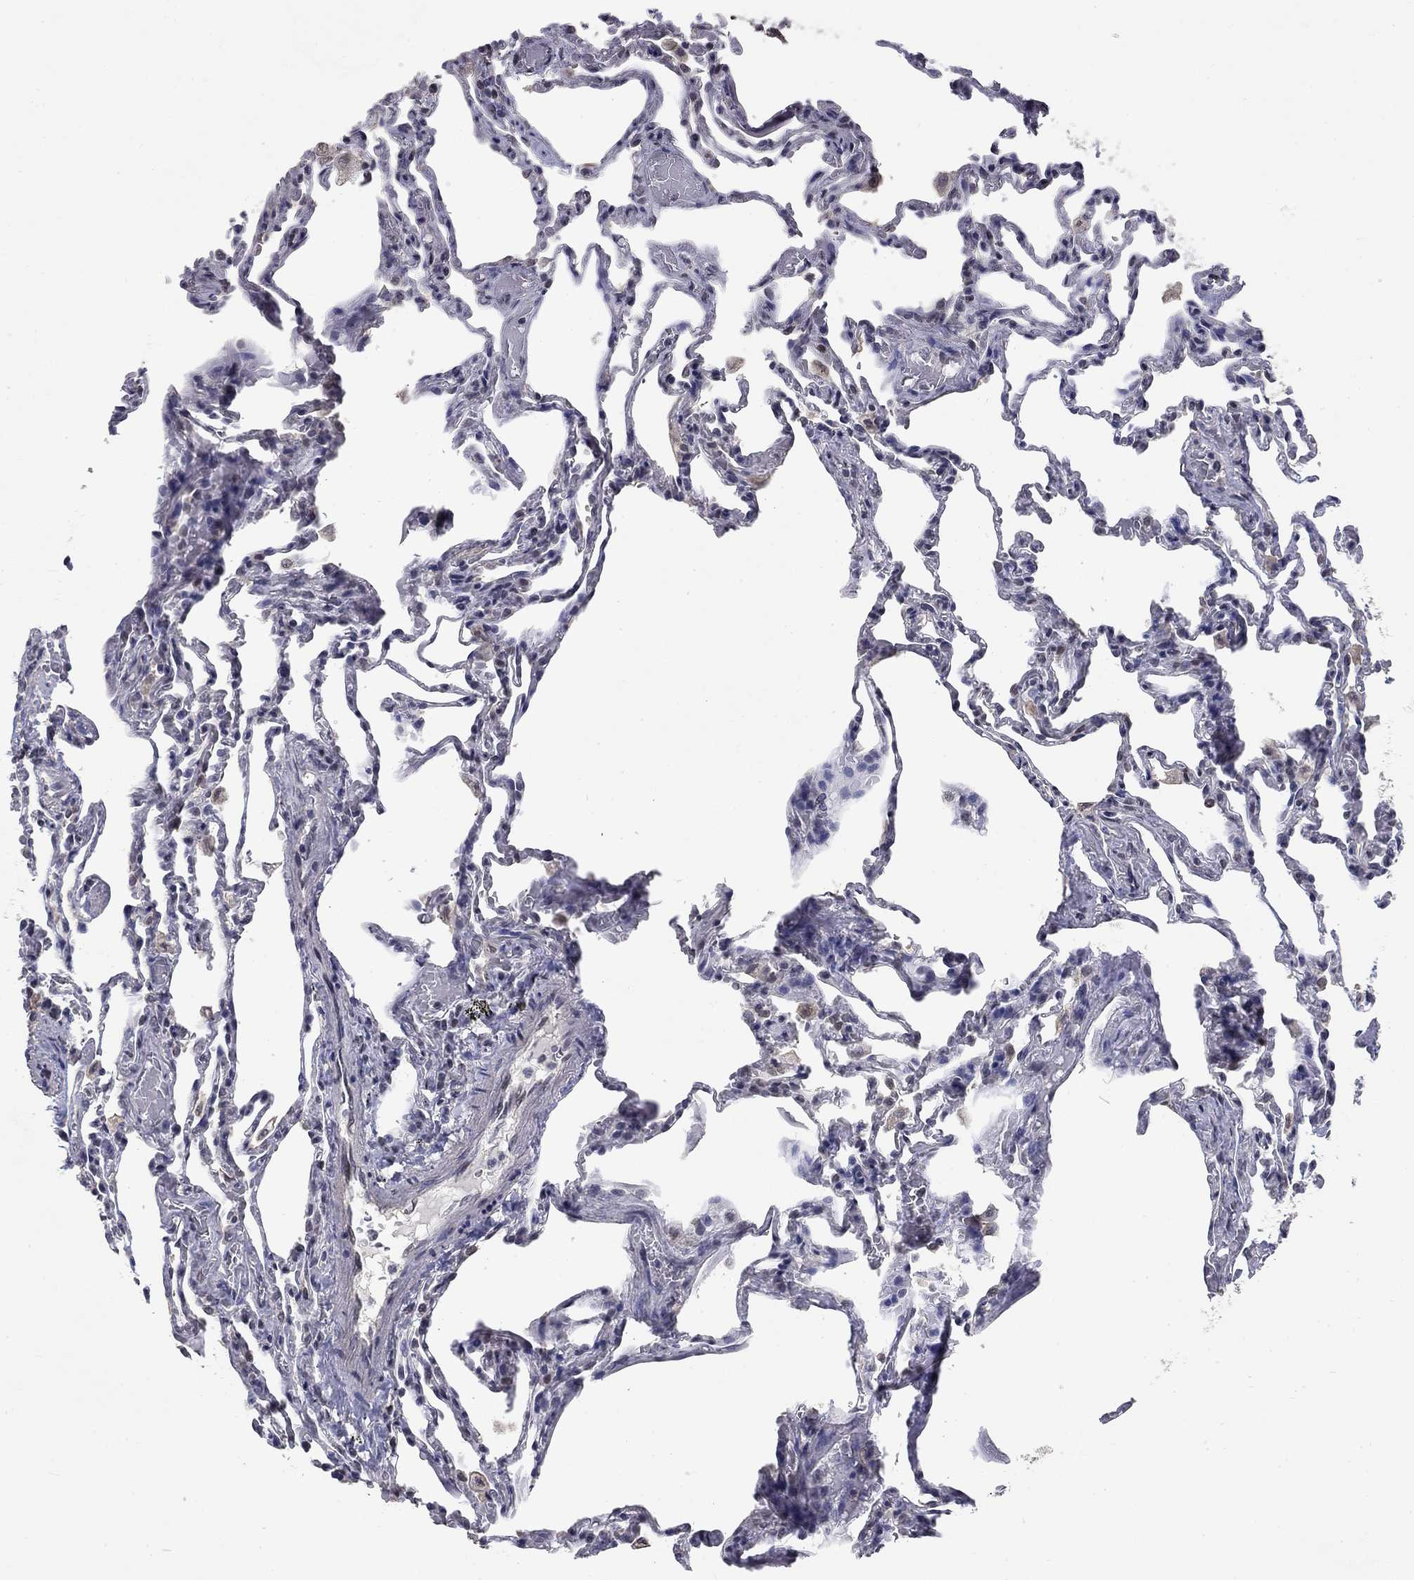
{"staining": {"intensity": "negative", "quantity": "none", "location": "none"}, "tissue": "lung", "cell_type": "Alveolar cells", "image_type": "normal", "snomed": [{"axis": "morphology", "description": "Normal tissue, NOS"}, {"axis": "topography", "description": "Lung"}], "caption": "IHC image of unremarkable lung: lung stained with DAB (3,3'-diaminobenzidine) exhibits no significant protein positivity in alveolar cells.", "gene": "SPATA33", "patient": {"sex": "female", "age": 43}}